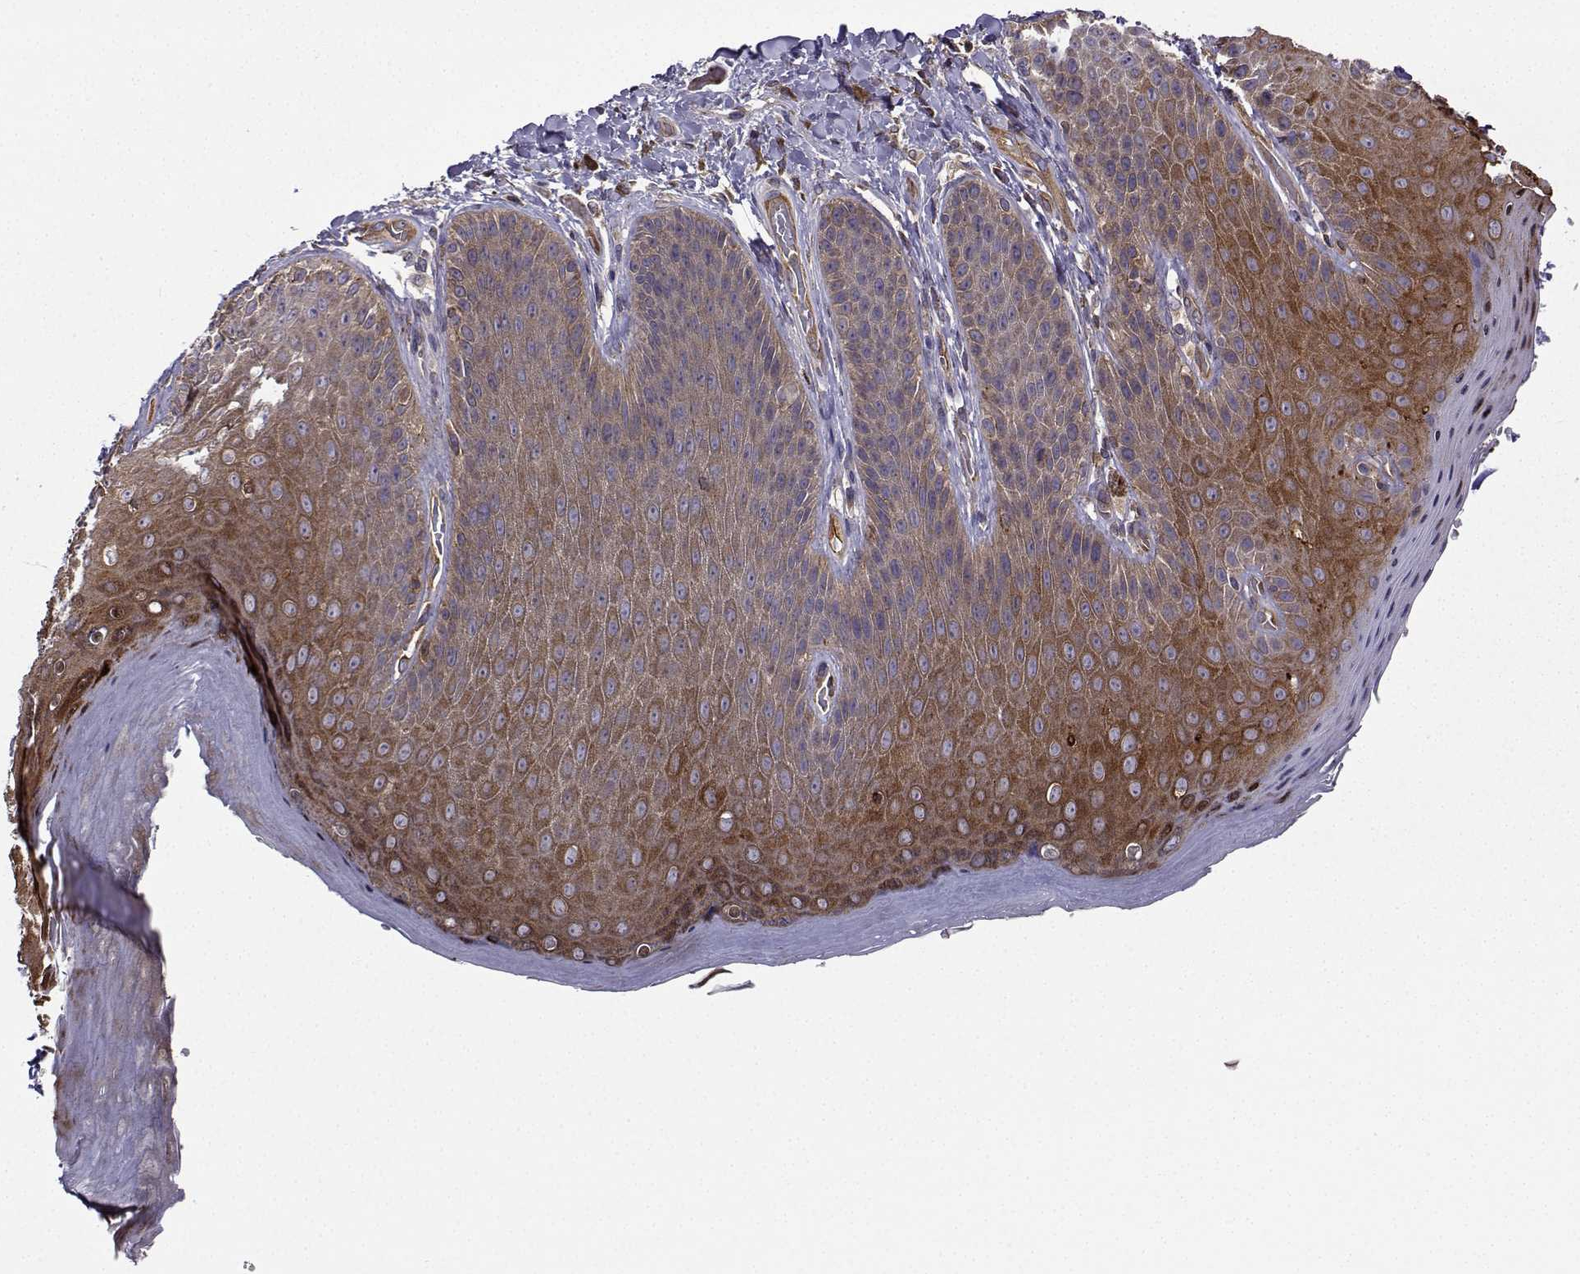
{"staining": {"intensity": "strong", "quantity": "25%-75%", "location": "cytoplasmic/membranous"}, "tissue": "skin", "cell_type": "Epidermal cells", "image_type": "normal", "snomed": [{"axis": "morphology", "description": "Normal tissue, NOS"}, {"axis": "topography", "description": "Anal"}], "caption": "This photomicrograph demonstrates immunohistochemistry (IHC) staining of unremarkable skin, with high strong cytoplasmic/membranous positivity in approximately 25%-75% of epidermal cells.", "gene": "ITGB8", "patient": {"sex": "male", "age": 53}}